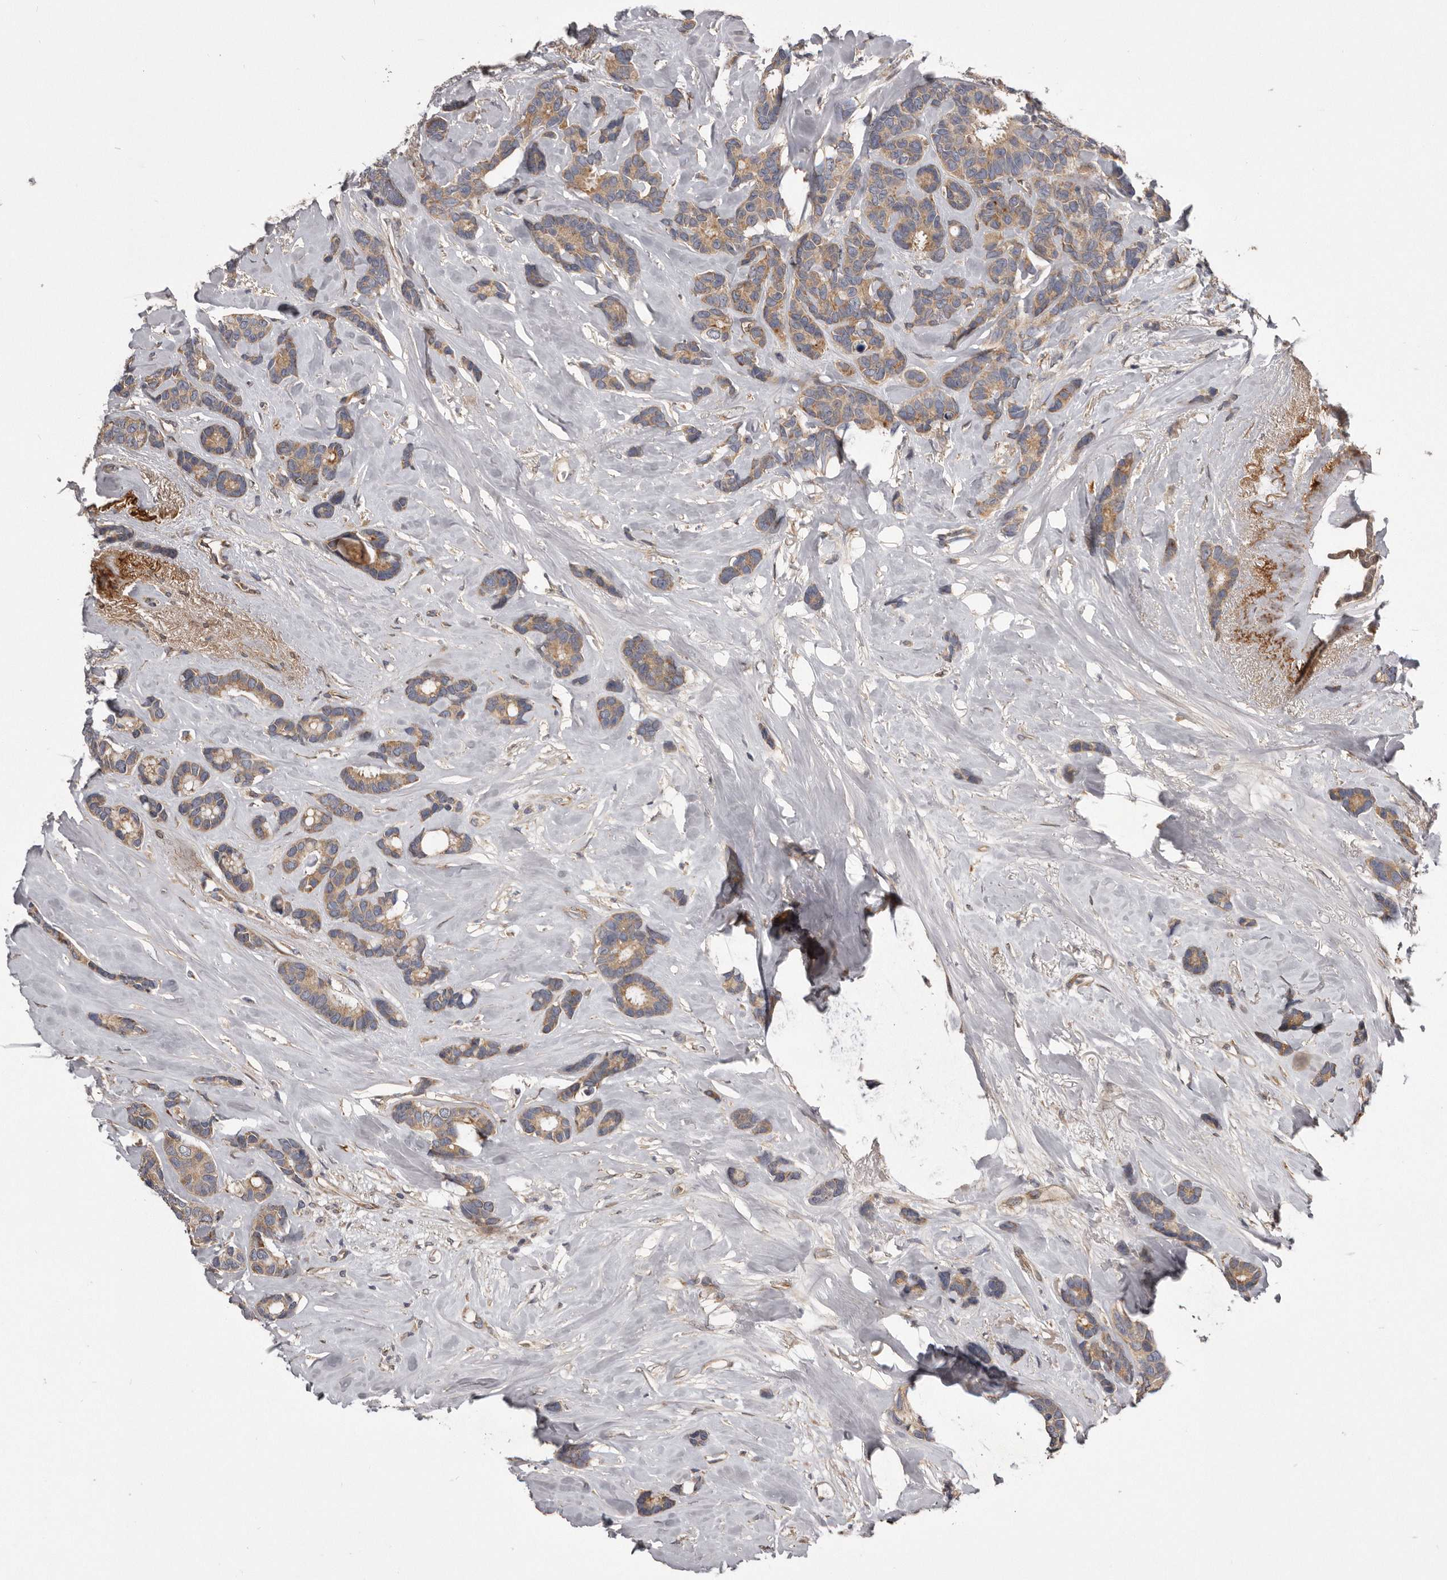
{"staining": {"intensity": "moderate", "quantity": ">75%", "location": "cytoplasmic/membranous"}, "tissue": "breast cancer", "cell_type": "Tumor cells", "image_type": "cancer", "snomed": [{"axis": "morphology", "description": "Duct carcinoma"}, {"axis": "topography", "description": "Breast"}], "caption": "Breast cancer (infiltrating ductal carcinoma) stained with a brown dye demonstrates moderate cytoplasmic/membranous positive staining in about >75% of tumor cells.", "gene": "ARMCX1", "patient": {"sex": "female", "age": 87}}